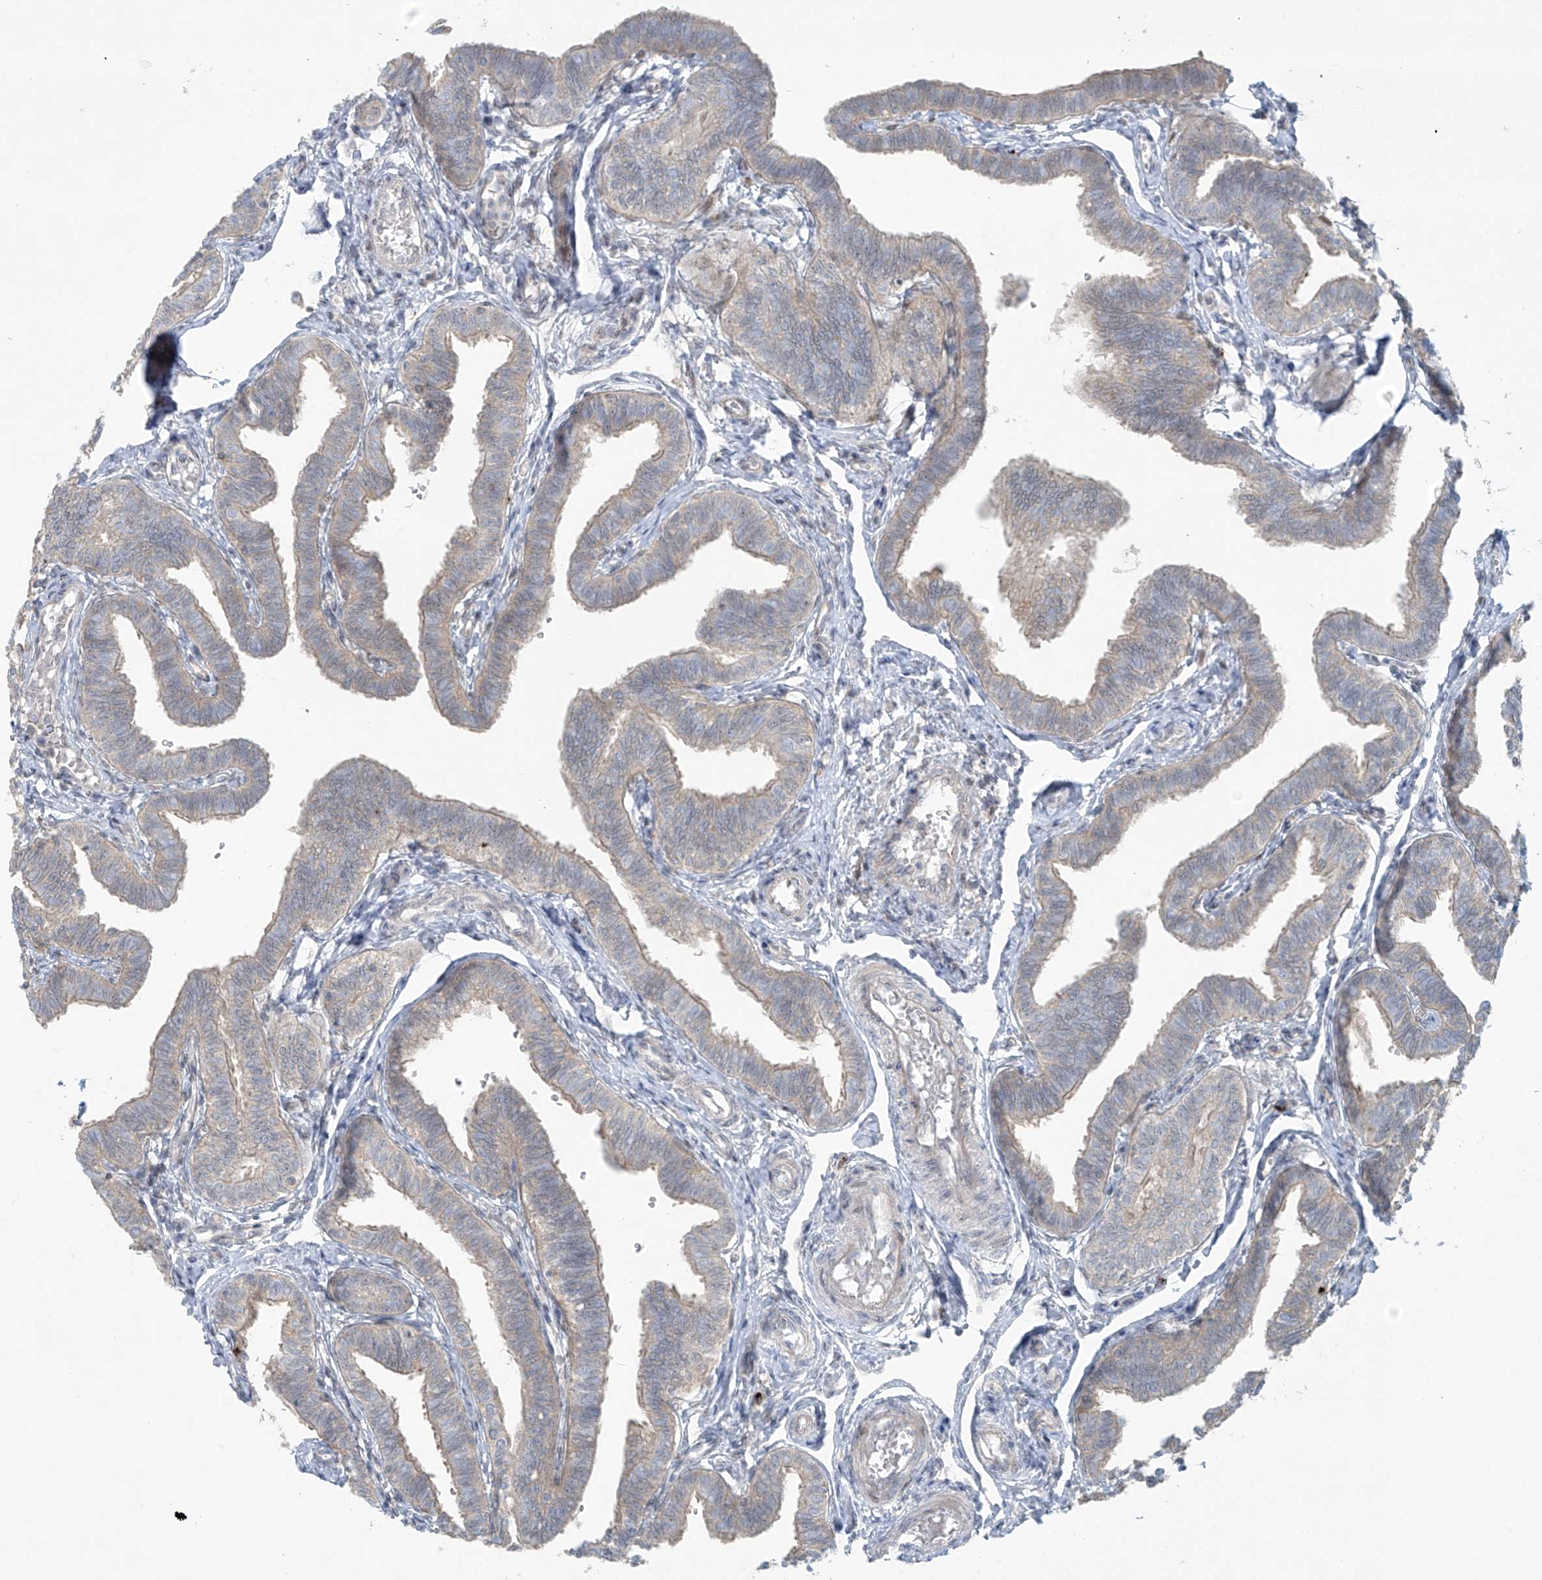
{"staining": {"intensity": "weak", "quantity": "25%-75%", "location": "cytoplasmic/membranous"}, "tissue": "fallopian tube", "cell_type": "Glandular cells", "image_type": "normal", "snomed": [{"axis": "morphology", "description": "Normal tissue, NOS"}, {"axis": "topography", "description": "Fallopian tube"}, {"axis": "topography", "description": "Ovary"}], "caption": "Fallopian tube stained for a protein (brown) exhibits weak cytoplasmic/membranous positive staining in approximately 25%-75% of glandular cells.", "gene": "PPAT", "patient": {"sex": "female", "age": 23}}